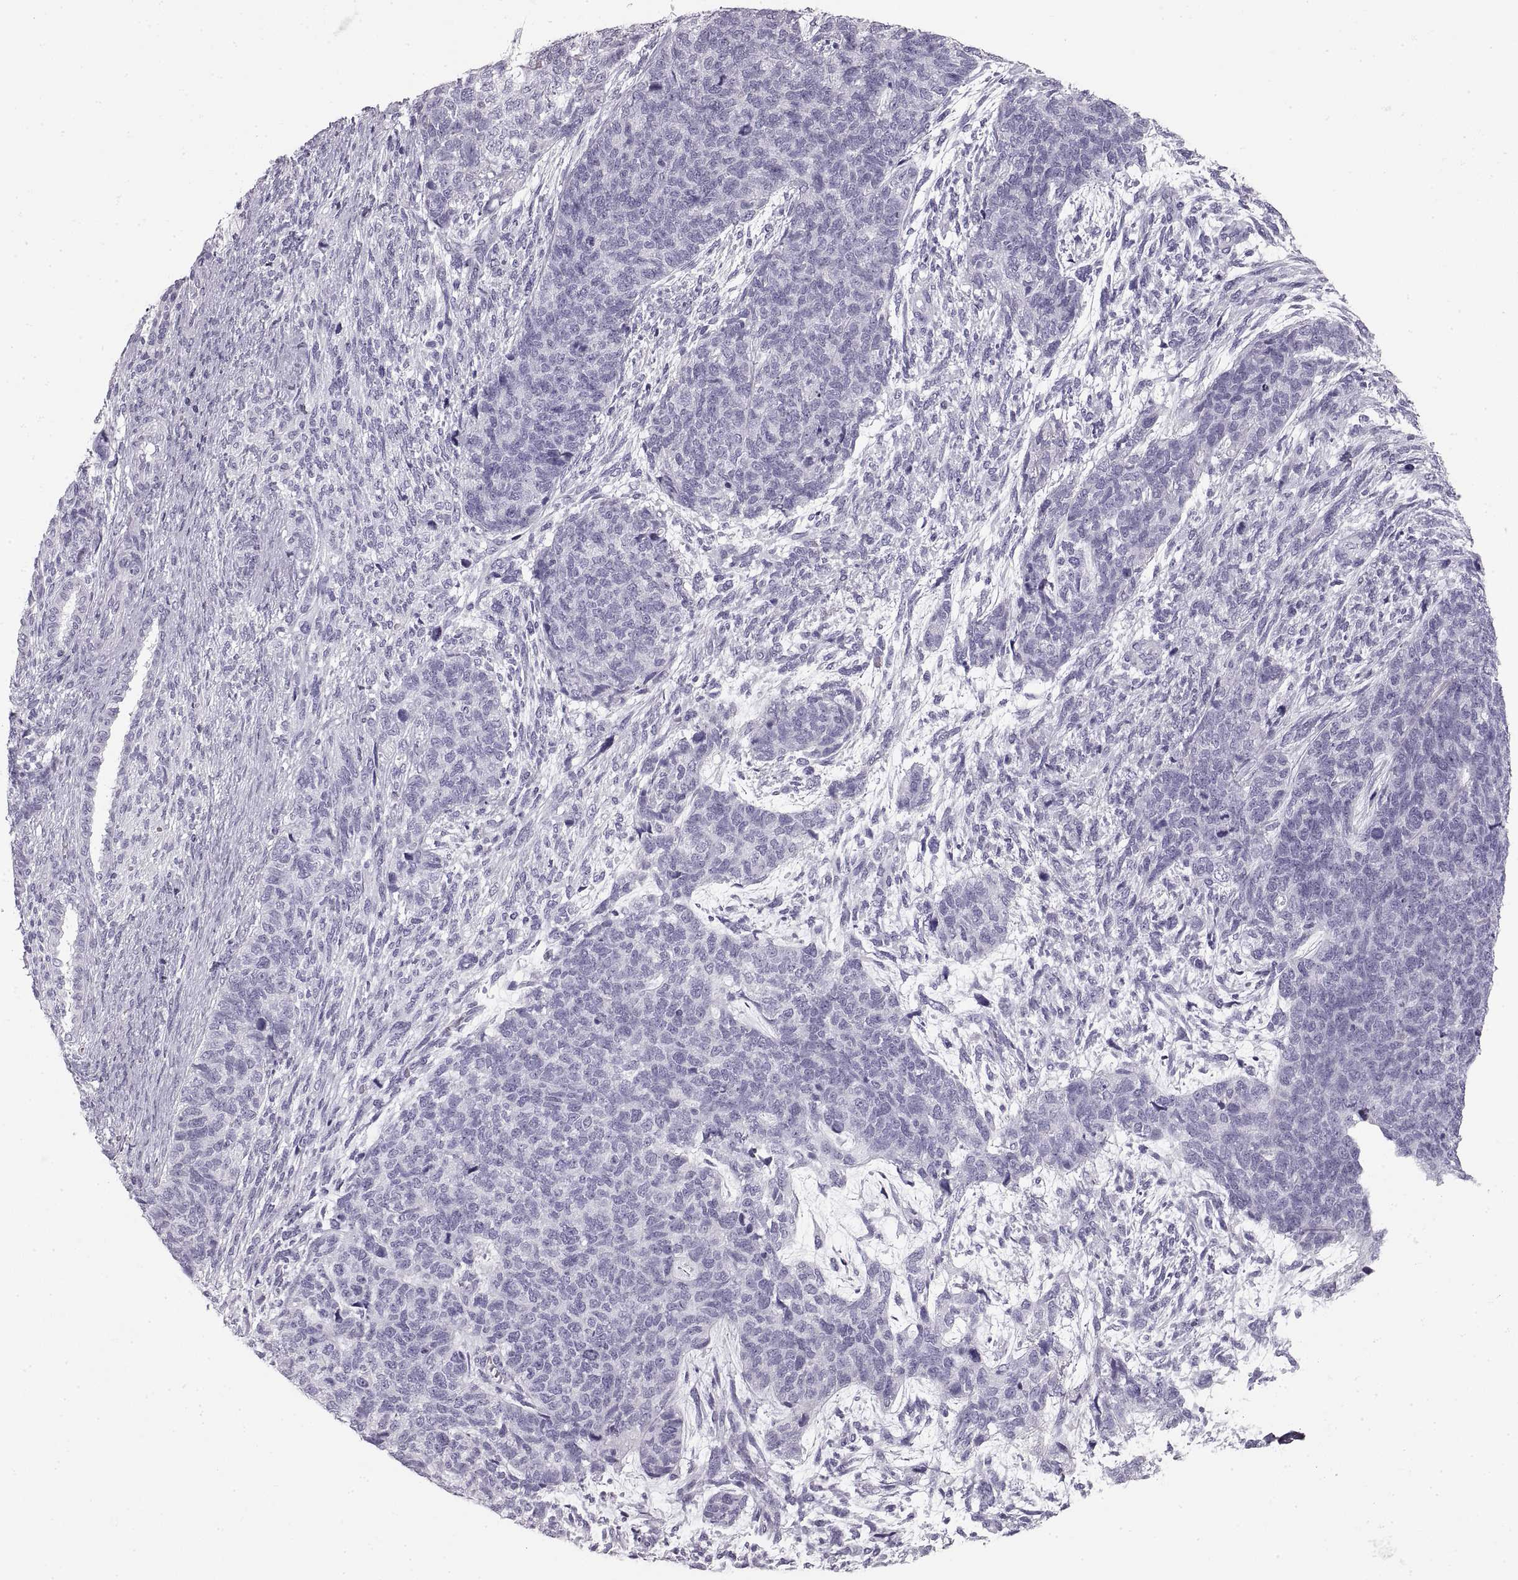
{"staining": {"intensity": "negative", "quantity": "none", "location": "none"}, "tissue": "cervical cancer", "cell_type": "Tumor cells", "image_type": "cancer", "snomed": [{"axis": "morphology", "description": "Squamous cell carcinoma, NOS"}, {"axis": "topography", "description": "Cervix"}], "caption": "Human cervical cancer stained for a protein using immunohistochemistry (IHC) demonstrates no positivity in tumor cells.", "gene": "CRYAA", "patient": {"sex": "female", "age": 63}}